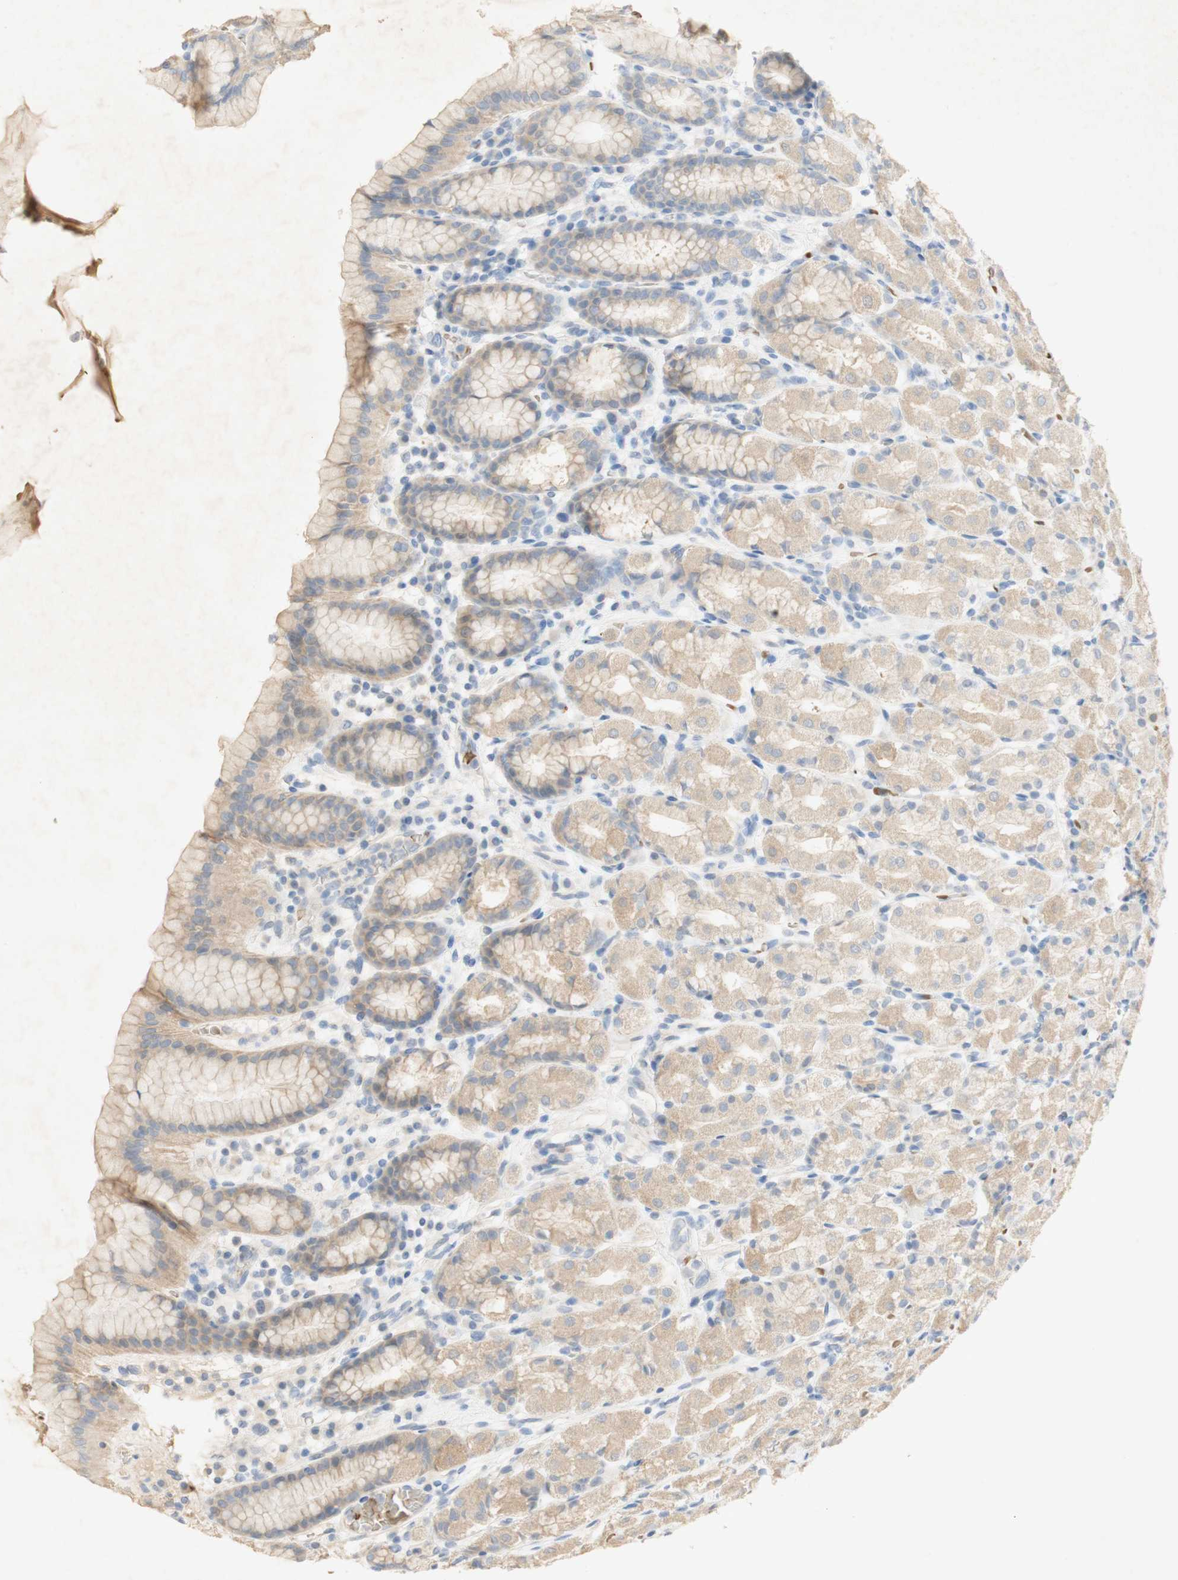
{"staining": {"intensity": "weak", "quantity": "<25%", "location": "cytoplasmic/membranous"}, "tissue": "stomach", "cell_type": "Glandular cells", "image_type": "normal", "snomed": [{"axis": "morphology", "description": "Normal tissue, NOS"}, {"axis": "topography", "description": "Stomach, upper"}], "caption": "A high-resolution micrograph shows immunohistochemistry staining of benign stomach, which reveals no significant expression in glandular cells. (DAB immunohistochemistry, high magnification).", "gene": "EPO", "patient": {"sex": "male", "age": 68}}